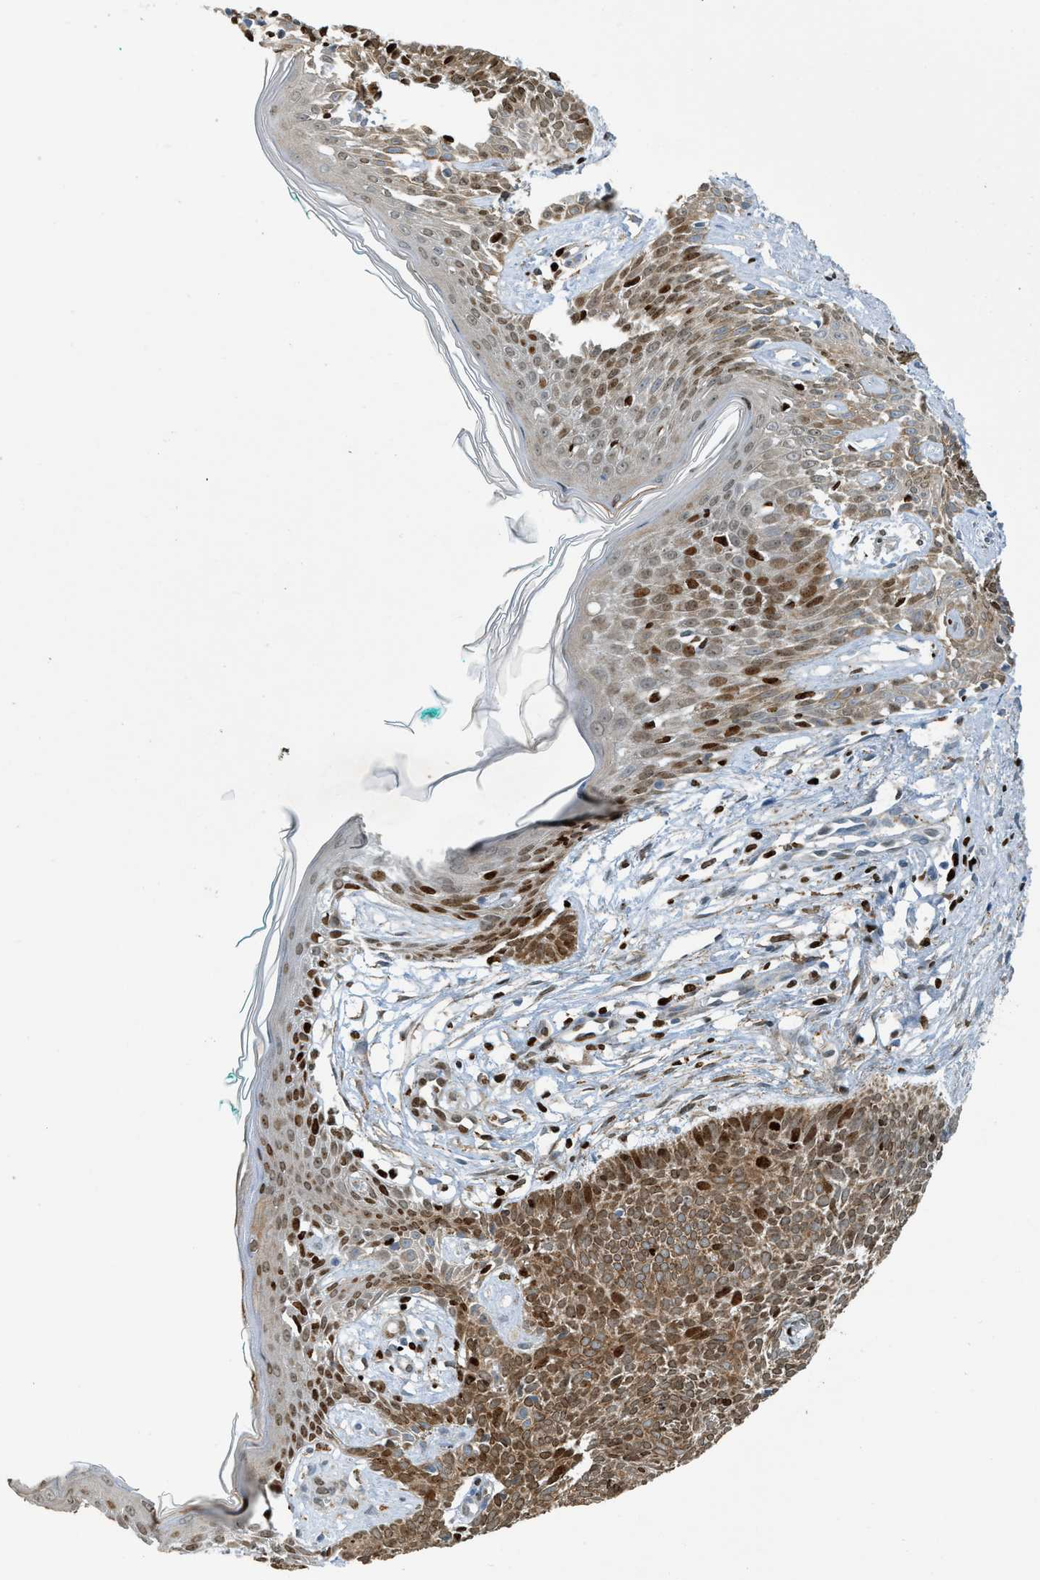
{"staining": {"intensity": "moderate", "quantity": ">75%", "location": "cytoplasmic/membranous,nuclear"}, "tissue": "skin cancer", "cell_type": "Tumor cells", "image_type": "cancer", "snomed": [{"axis": "morphology", "description": "Basal cell carcinoma"}, {"axis": "topography", "description": "Skin"}], "caption": "Protein expression by IHC reveals moderate cytoplasmic/membranous and nuclear staining in approximately >75% of tumor cells in skin cancer (basal cell carcinoma).", "gene": "SH3D19", "patient": {"sex": "male", "age": 60}}